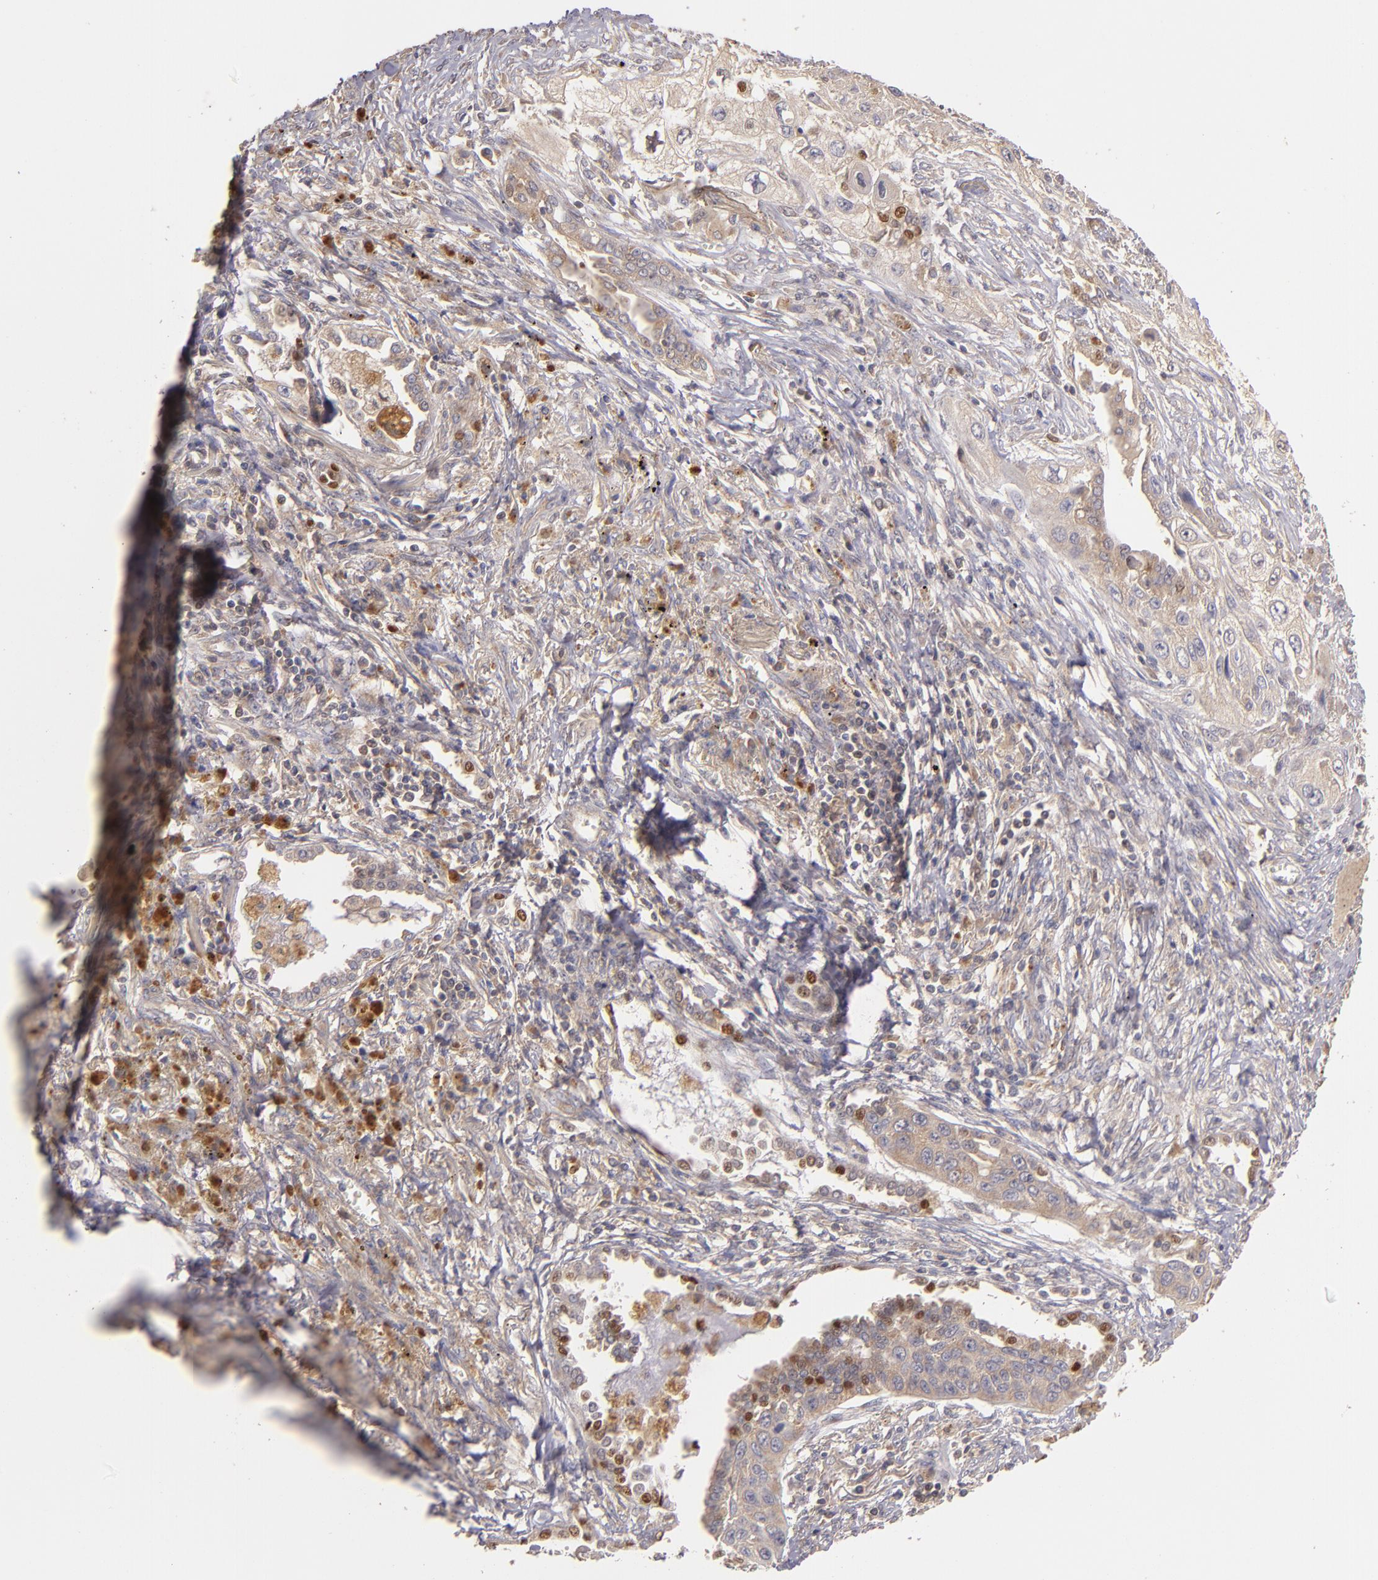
{"staining": {"intensity": "moderate", "quantity": "25%-75%", "location": "cytoplasmic/membranous,nuclear"}, "tissue": "lung cancer", "cell_type": "Tumor cells", "image_type": "cancer", "snomed": [{"axis": "morphology", "description": "Squamous cell carcinoma, NOS"}, {"axis": "topography", "description": "Lung"}], "caption": "This histopathology image reveals lung cancer (squamous cell carcinoma) stained with IHC to label a protein in brown. The cytoplasmic/membranous and nuclear of tumor cells show moderate positivity for the protein. Nuclei are counter-stained blue.", "gene": "UPF3B", "patient": {"sex": "male", "age": 71}}